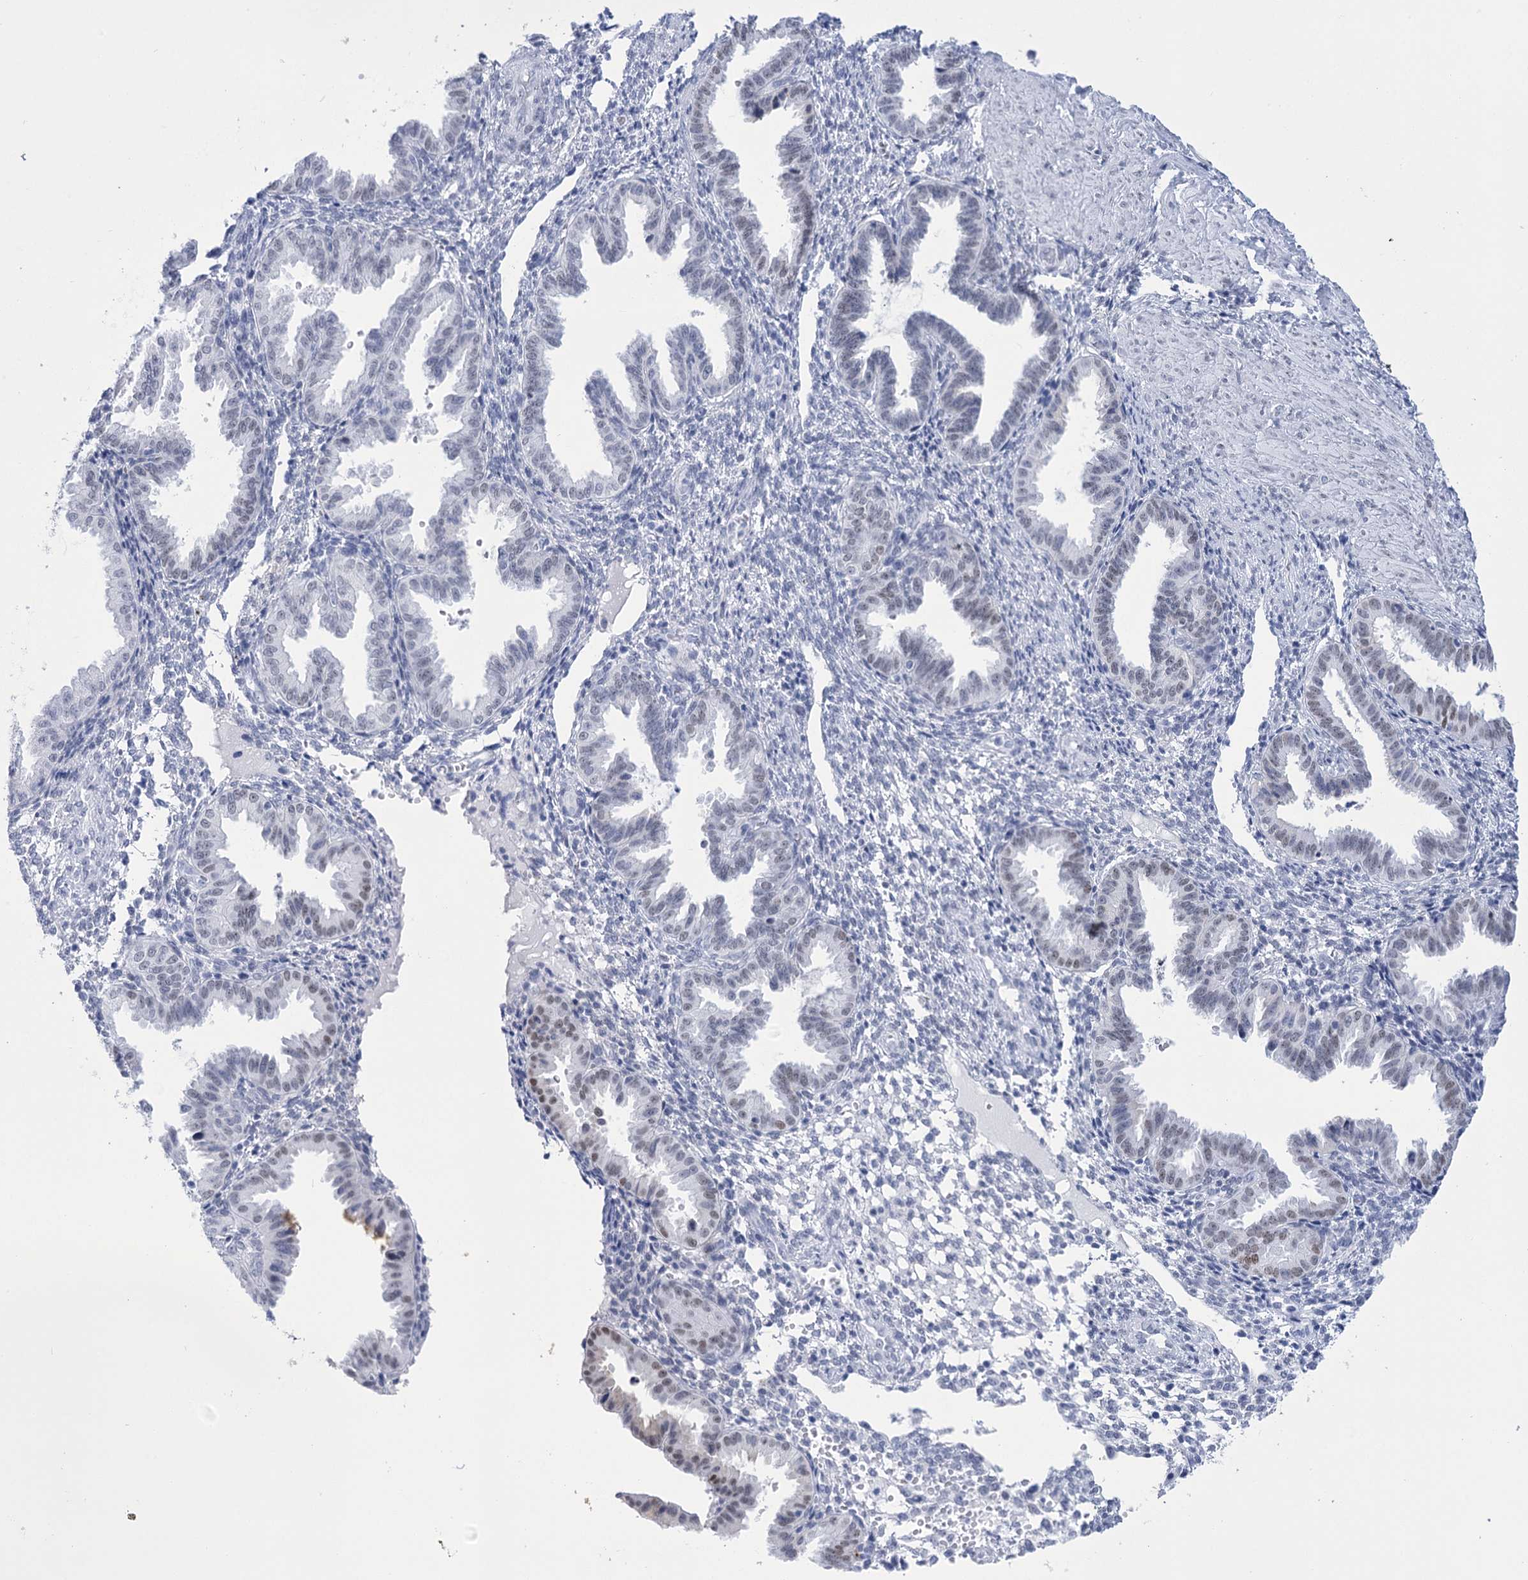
{"staining": {"intensity": "negative", "quantity": "none", "location": "none"}, "tissue": "endometrium", "cell_type": "Cells in endometrial stroma", "image_type": "normal", "snomed": [{"axis": "morphology", "description": "Normal tissue, NOS"}, {"axis": "topography", "description": "Endometrium"}], "caption": "Cells in endometrial stroma are negative for brown protein staining in normal endometrium. (Stains: DAB (3,3'-diaminobenzidine) immunohistochemistry (IHC) with hematoxylin counter stain, Microscopy: brightfield microscopy at high magnification).", "gene": "HORMAD1", "patient": {"sex": "female", "age": 33}}